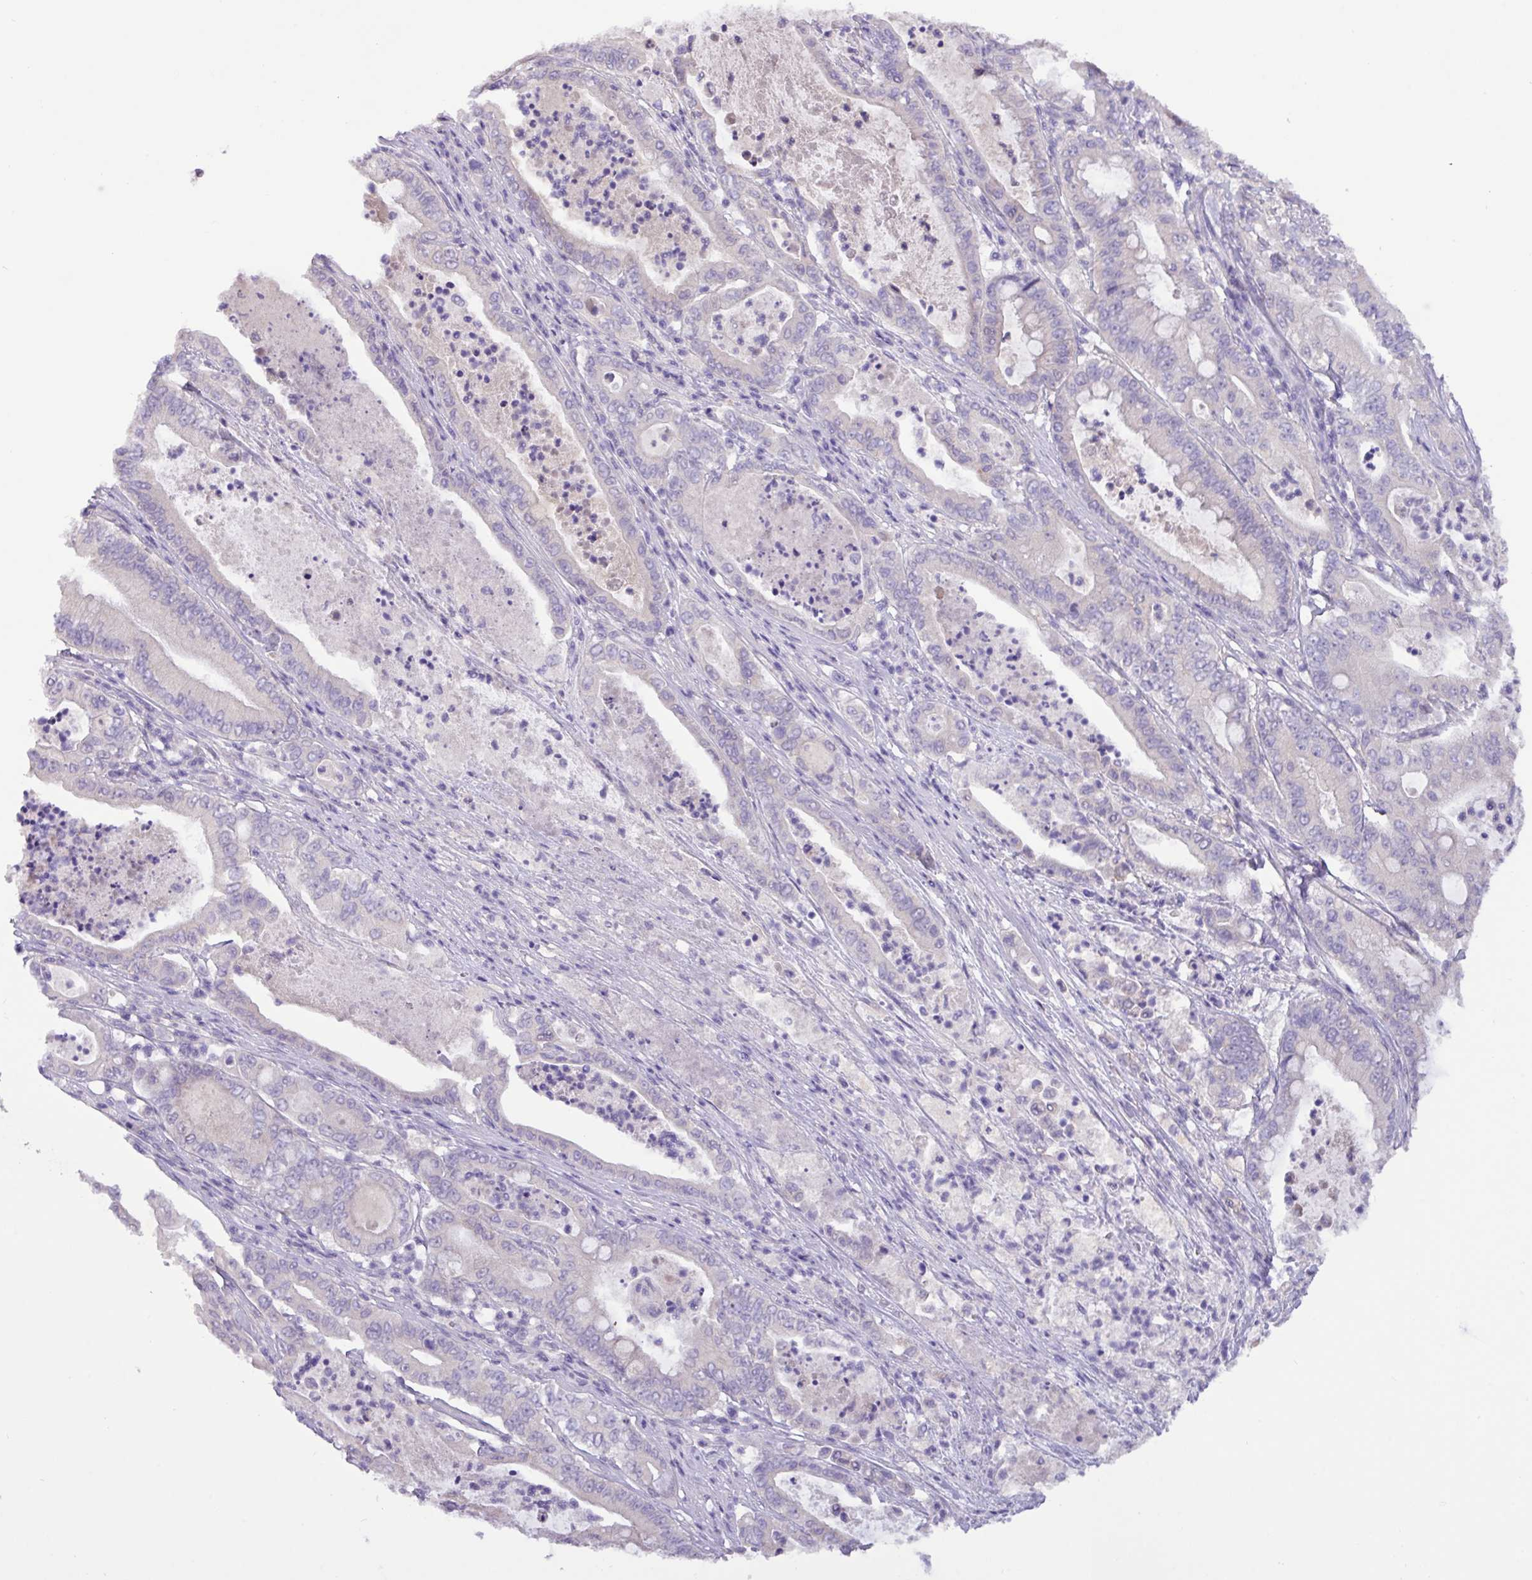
{"staining": {"intensity": "negative", "quantity": "none", "location": "none"}, "tissue": "pancreatic cancer", "cell_type": "Tumor cells", "image_type": "cancer", "snomed": [{"axis": "morphology", "description": "Adenocarcinoma, NOS"}, {"axis": "topography", "description": "Pancreas"}], "caption": "Pancreatic cancer (adenocarcinoma) was stained to show a protein in brown. There is no significant expression in tumor cells. (DAB (3,3'-diaminobenzidine) immunohistochemistry with hematoxylin counter stain).", "gene": "PAX8", "patient": {"sex": "male", "age": 71}}